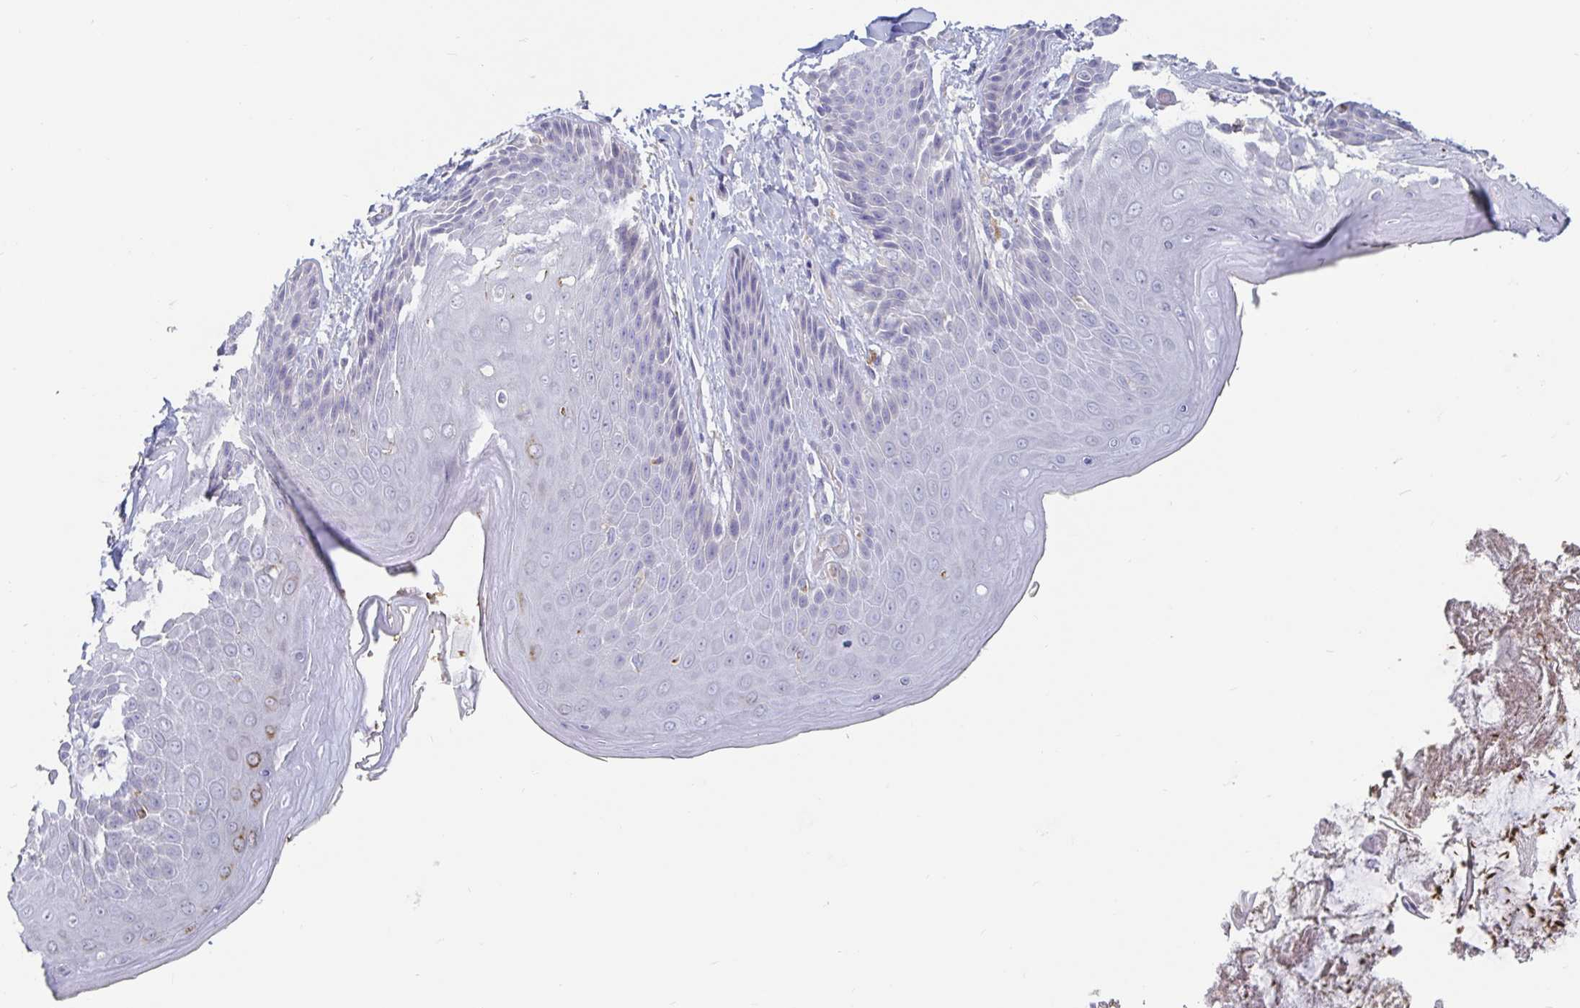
{"staining": {"intensity": "negative", "quantity": "none", "location": "none"}, "tissue": "skin", "cell_type": "Epidermal cells", "image_type": "normal", "snomed": [{"axis": "morphology", "description": "Normal tissue, NOS"}, {"axis": "topography", "description": "Anal"}, {"axis": "topography", "description": "Peripheral nerve tissue"}], "caption": "Immunohistochemistry photomicrograph of normal skin stained for a protein (brown), which demonstrates no expression in epidermal cells.", "gene": "SPPL3", "patient": {"sex": "male", "age": 51}}